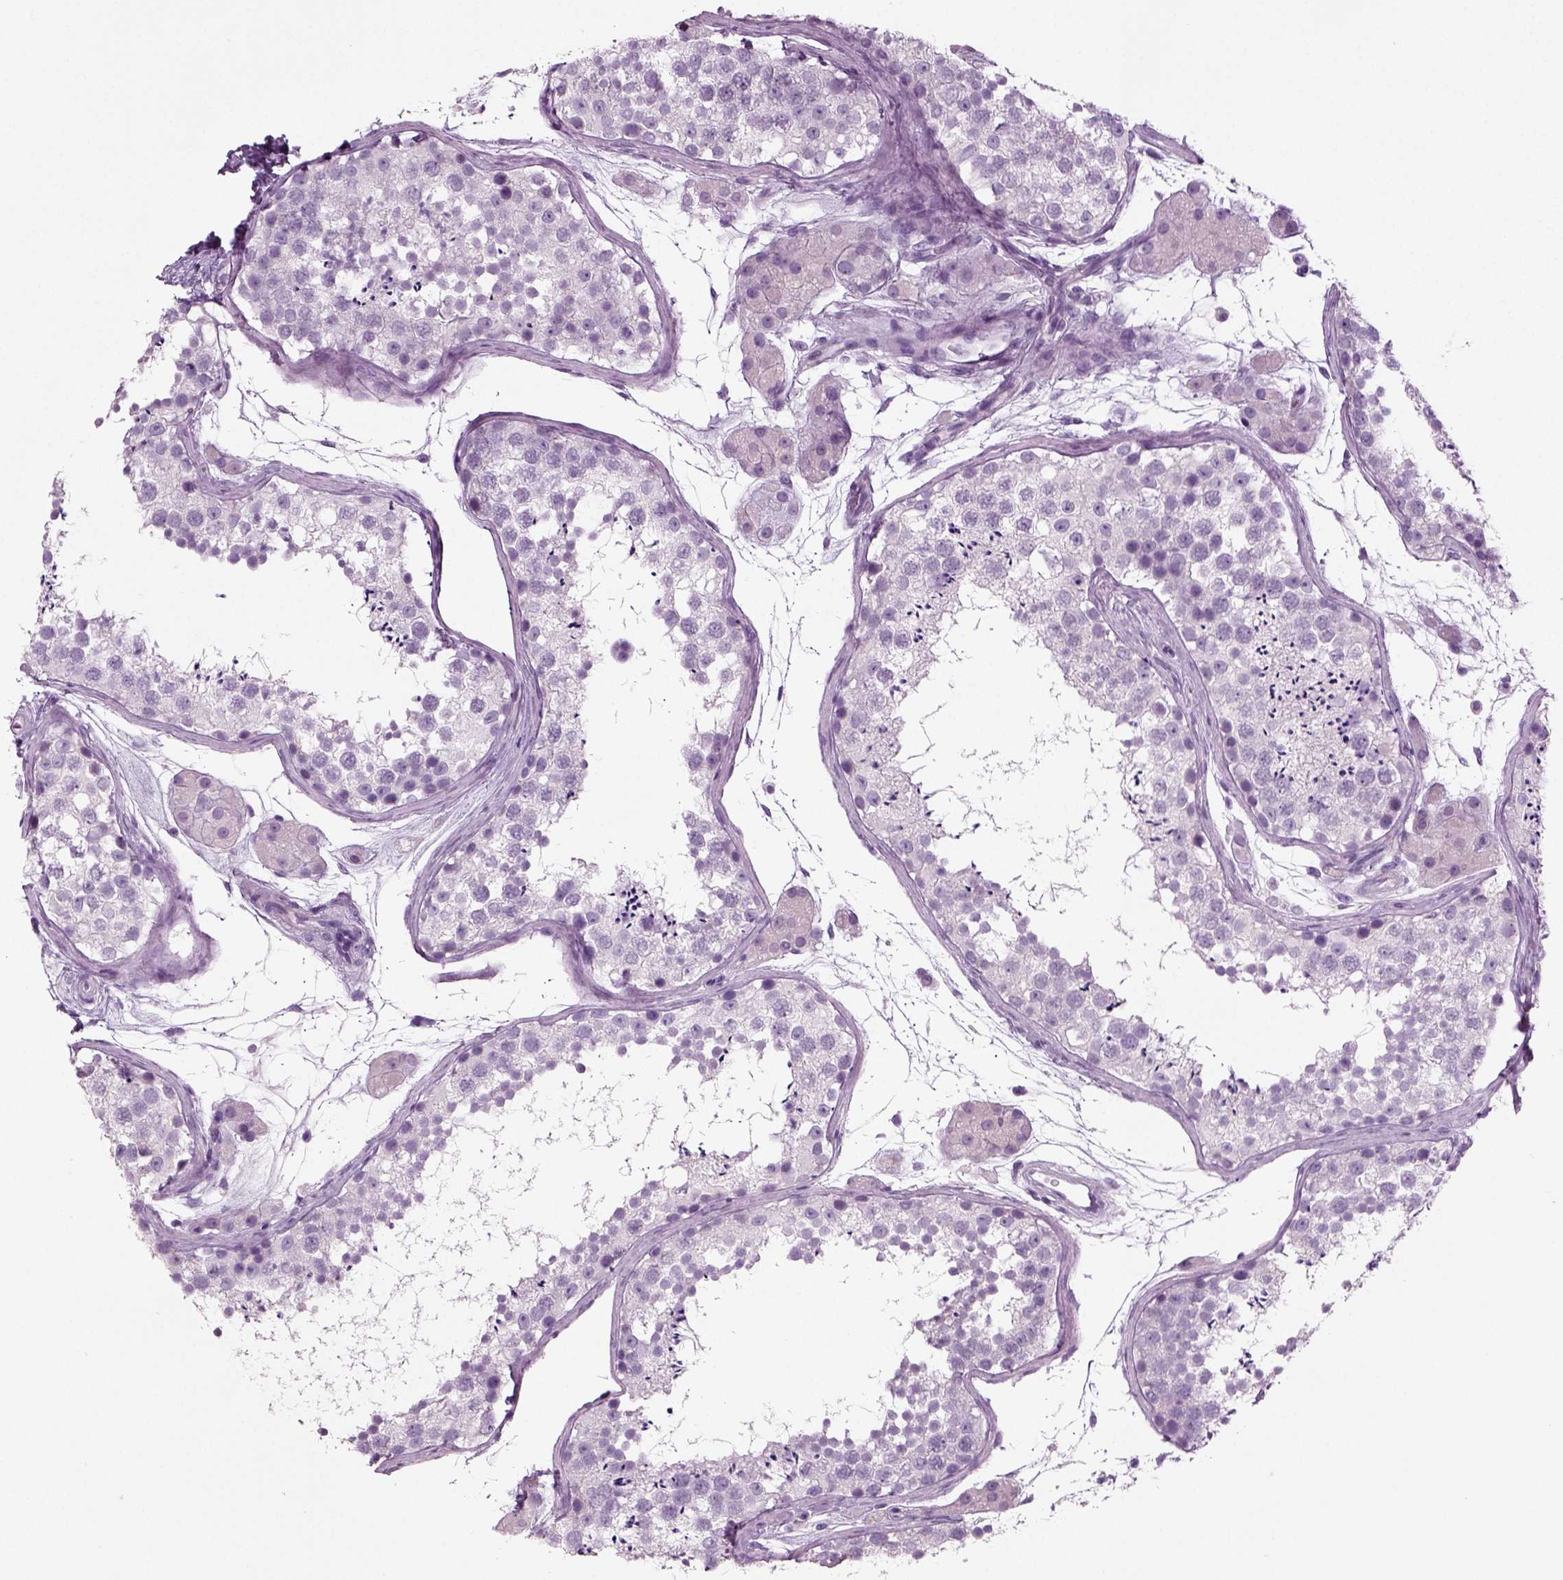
{"staining": {"intensity": "negative", "quantity": "none", "location": "none"}, "tissue": "testis", "cell_type": "Cells in seminiferous ducts", "image_type": "normal", "snomed": [{"axis": "morphology", "description": "Normal tissue, NOS"}, {"axis": "topography", "description": "Testis"}], "caption": "Immunohistochemical staining of normal human testis displays no significant positivity in cells in seminiferous ducts. (DAB (3,3'-diaminobenzidine) immunohistochemistry visualized using brightfield microscopy, high magnification).", "gene": "CRABP1", "patient": {"sex": "male", "age": 41}}